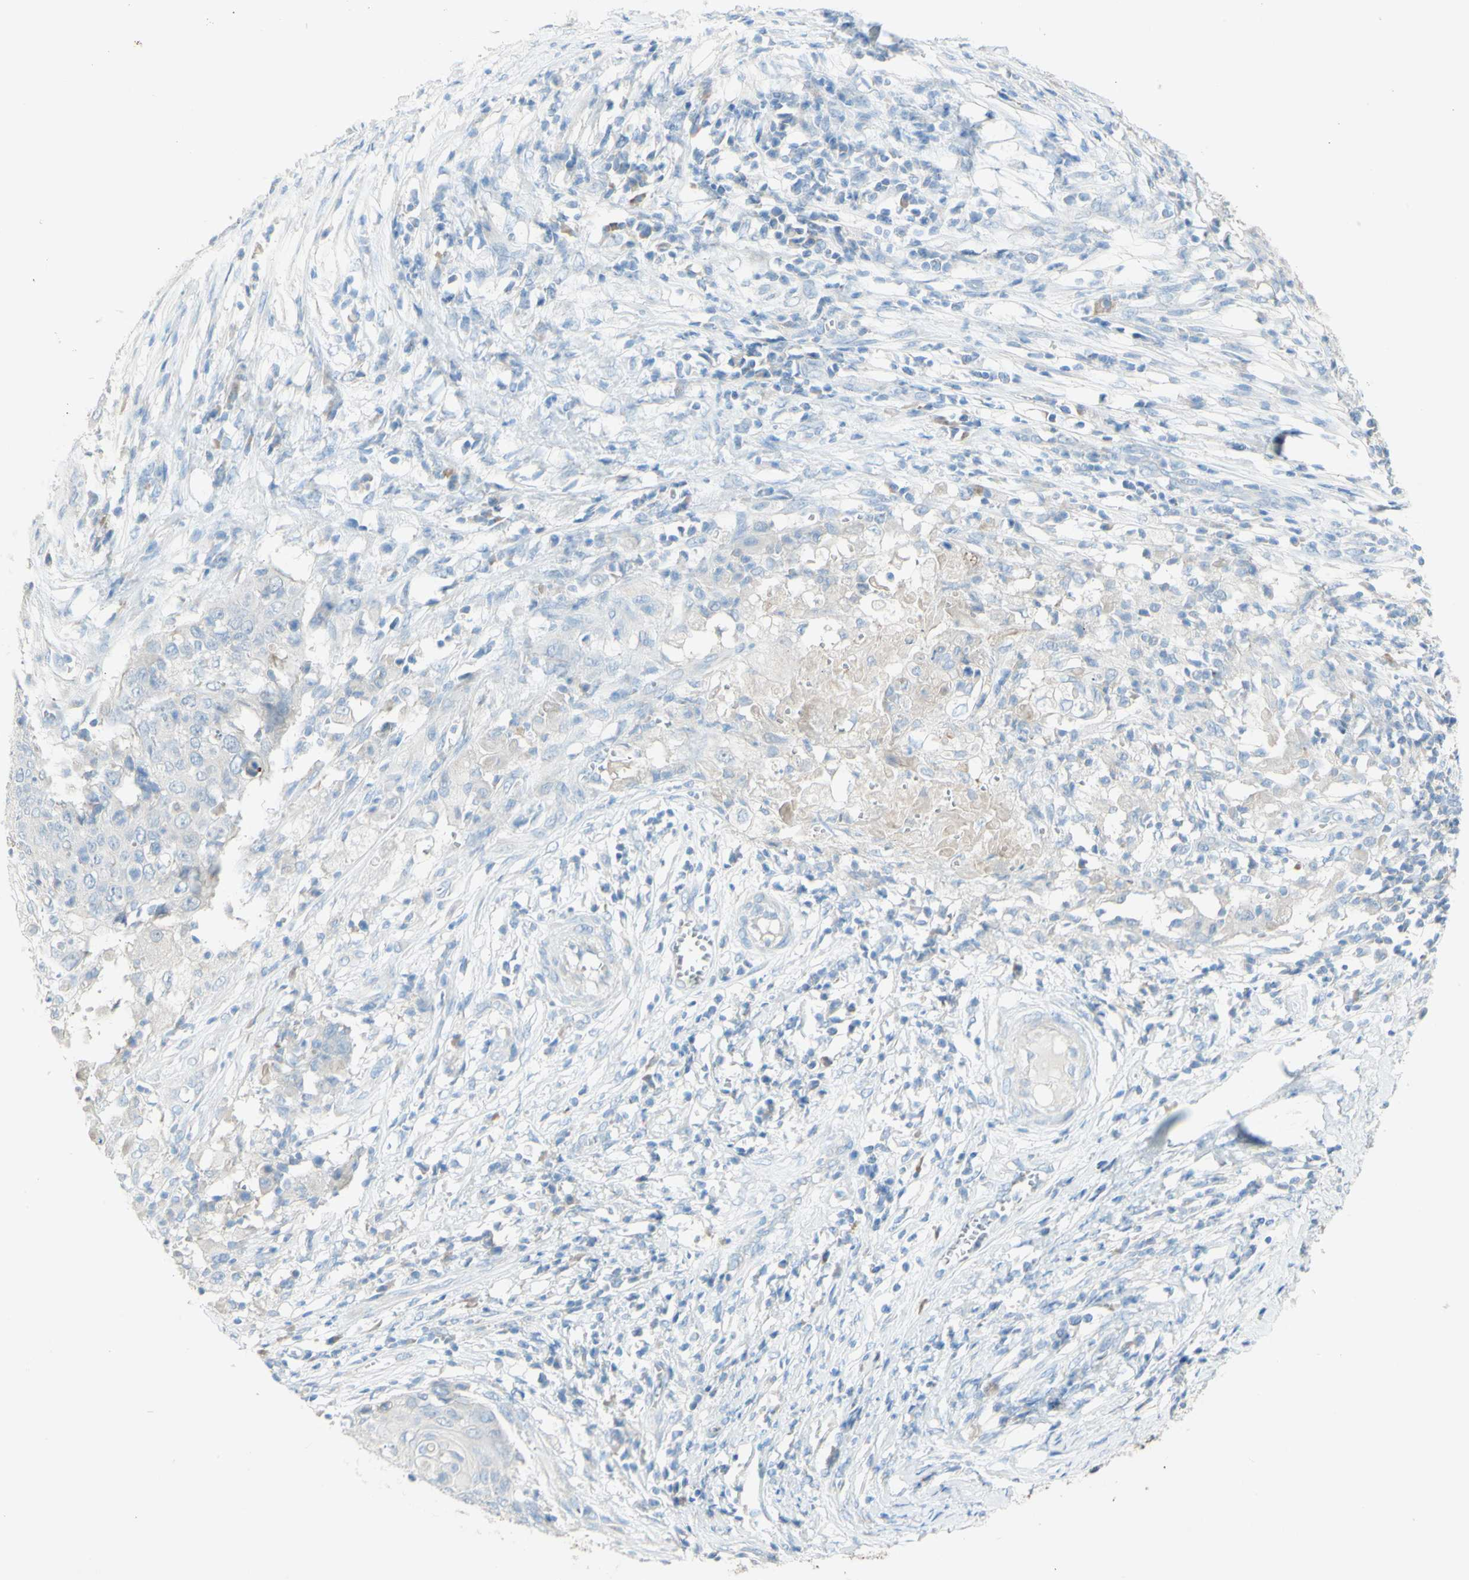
{"staining": {"intensity": "negative", "quantity": "none", "location": "none"}, "tissue": "cervical cancer", "cell_type": "Tumor cells", "image_type": "cancer", "snomed": [{"axis": "morphology", "description": "Squamous cell carcinoma, NOS"}, {"axis": "topography", "description": "Cervix"}], "caption": "The IHC micrograph has no significant expression in tumor cells of cervical cancer tissue.", "gene": "ACADL", "patient": {"sex": "female", "age": 39}}